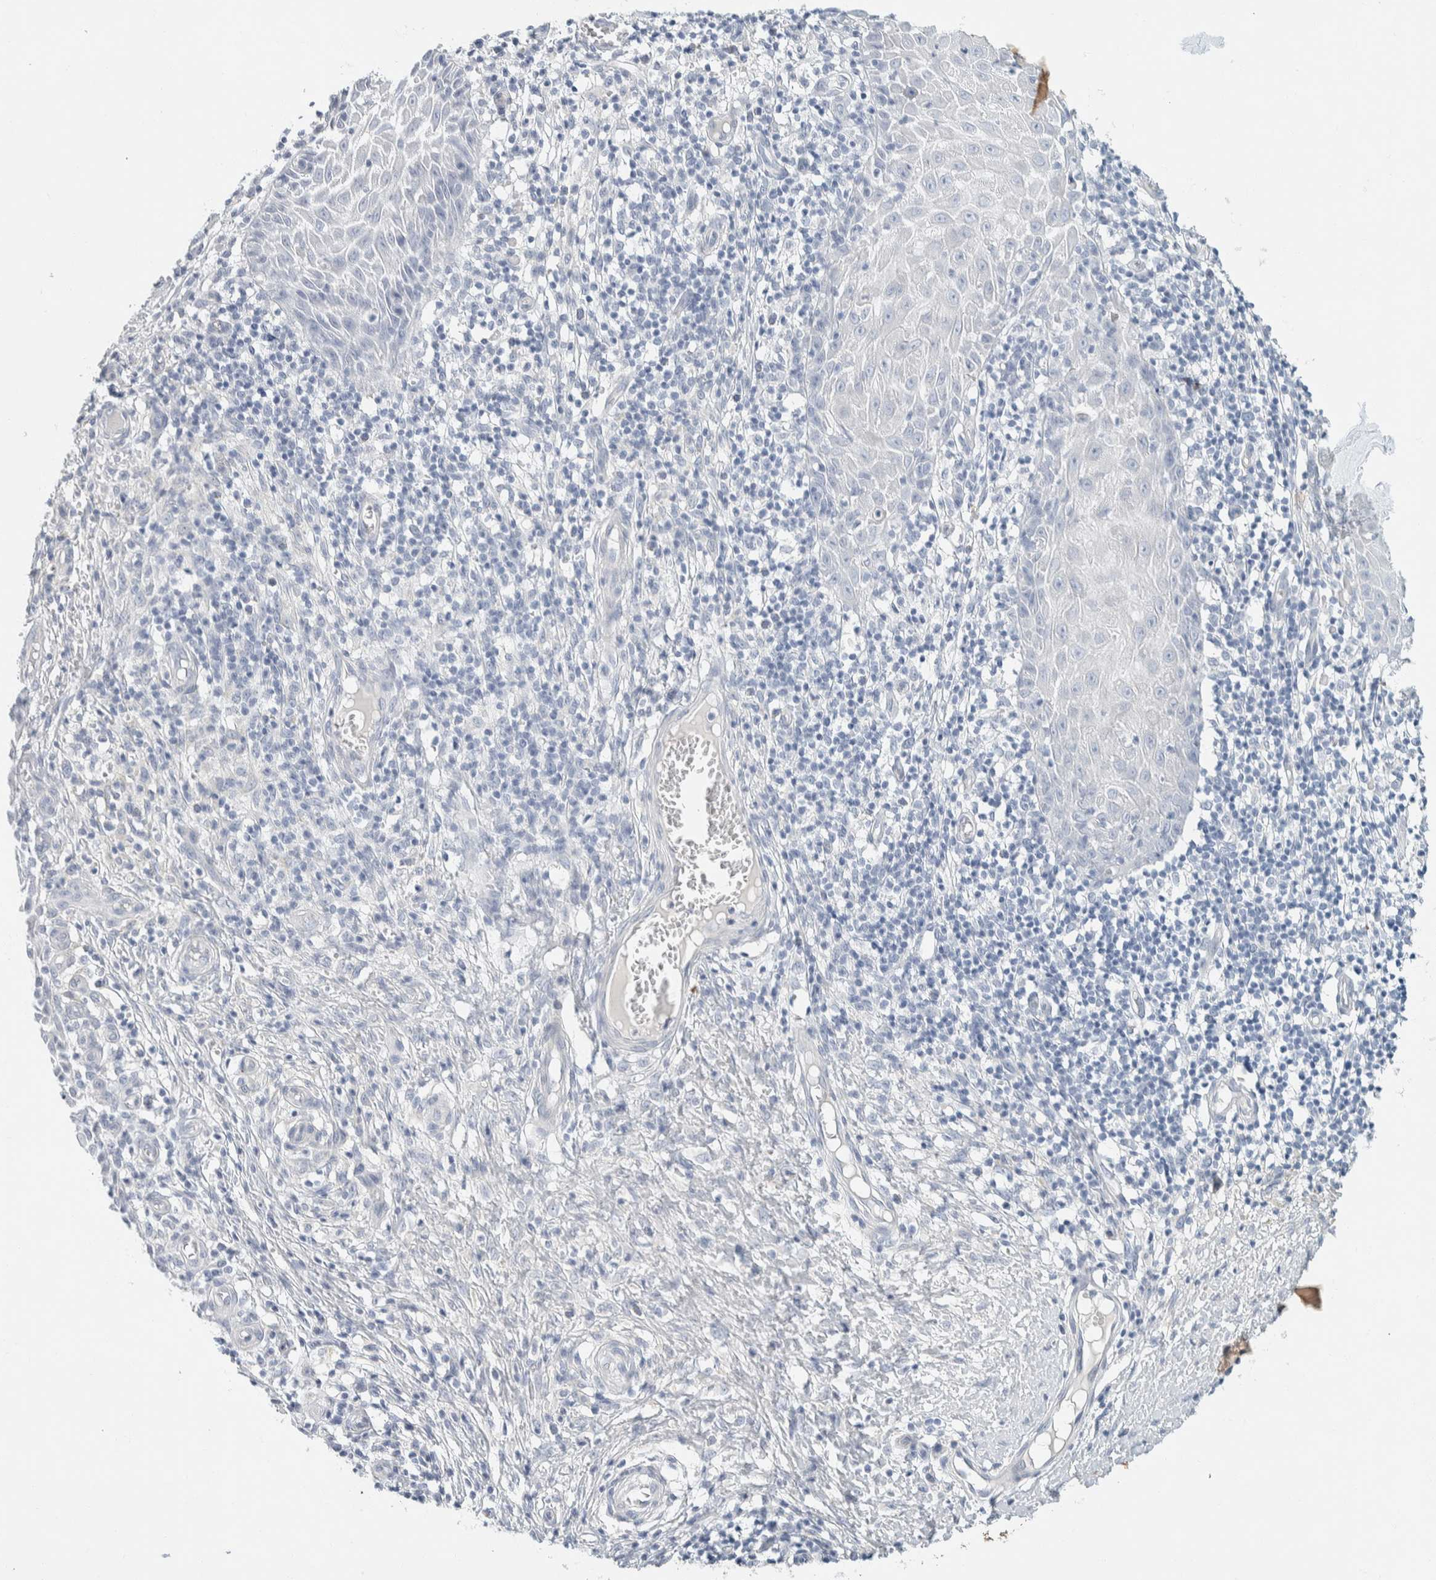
{"staining": {"intensity": "negative", "quantity": "none", "location": "none"}, "tissue": "skin cancer", "cell_type": "Tumor cells", "image_type": "cancer", "snomed": [{"axis": "morphology", "description": "Squamous cell carcinoma, NOS"}, {"axis": "topography", "description": "Skin"}], "caption": "Tumor cells are negative for protein expression in human squamous cell carcinoma (skin). Nuclei are stained in blue.", "gene": "ALOX12B", "patient": {"sex": "female", "age": 73}}